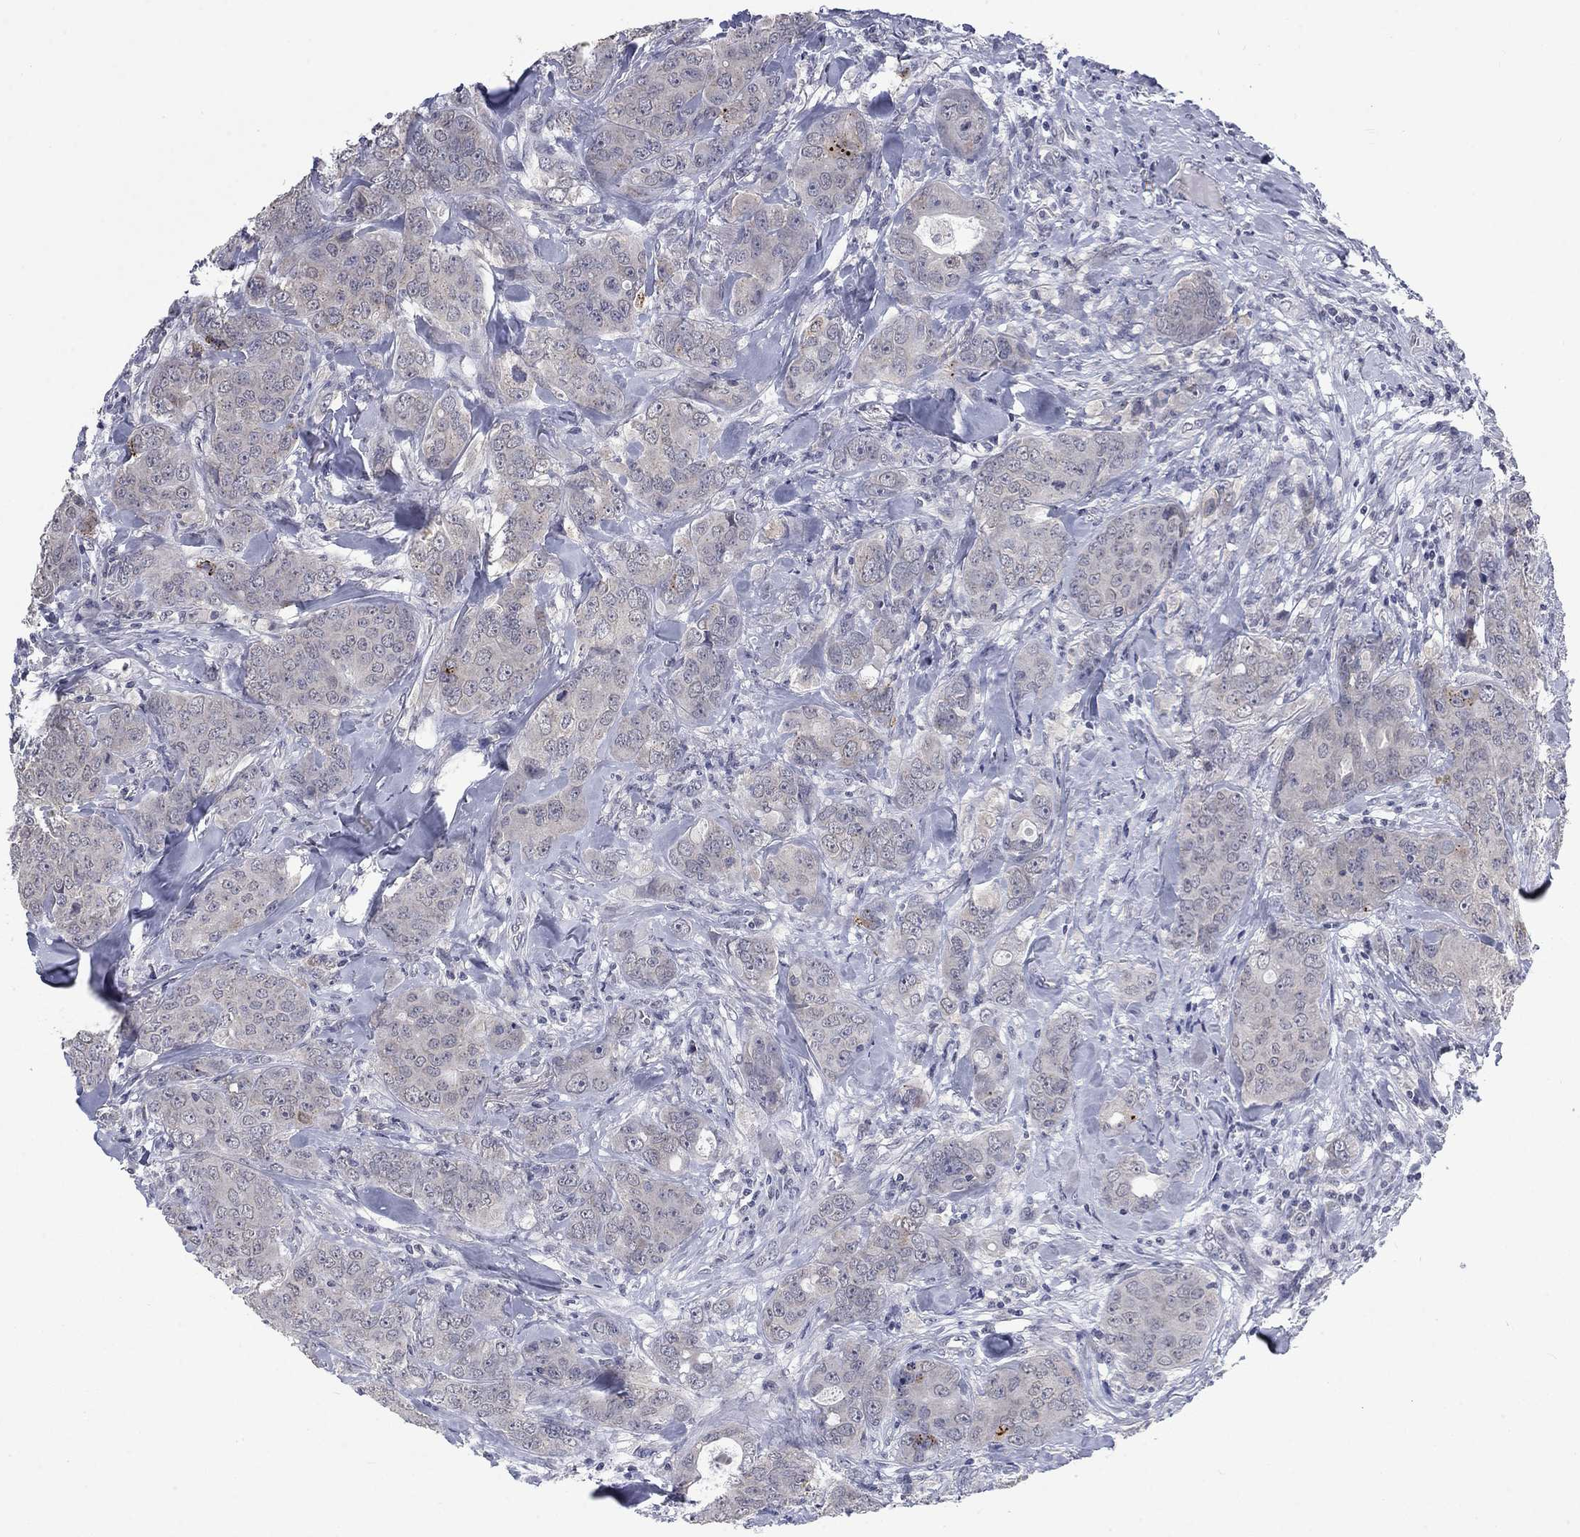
{"staining": {"intensity": "negative", "quantity": "none", "location": "none"}, "tissue": "breast cancer", "cell_type": "Tumor cells", "image_type": "cancer", "snomed": [{"axis": "morphology", "description": "Duct carcinoma"}, {"axis": "topography", "description": "Breast"}], "caption": "There is no significant positivity in tumor cells of breast cancer.", "gene": "SPATA33", "patient": {"sex": "female", "age": 43}}